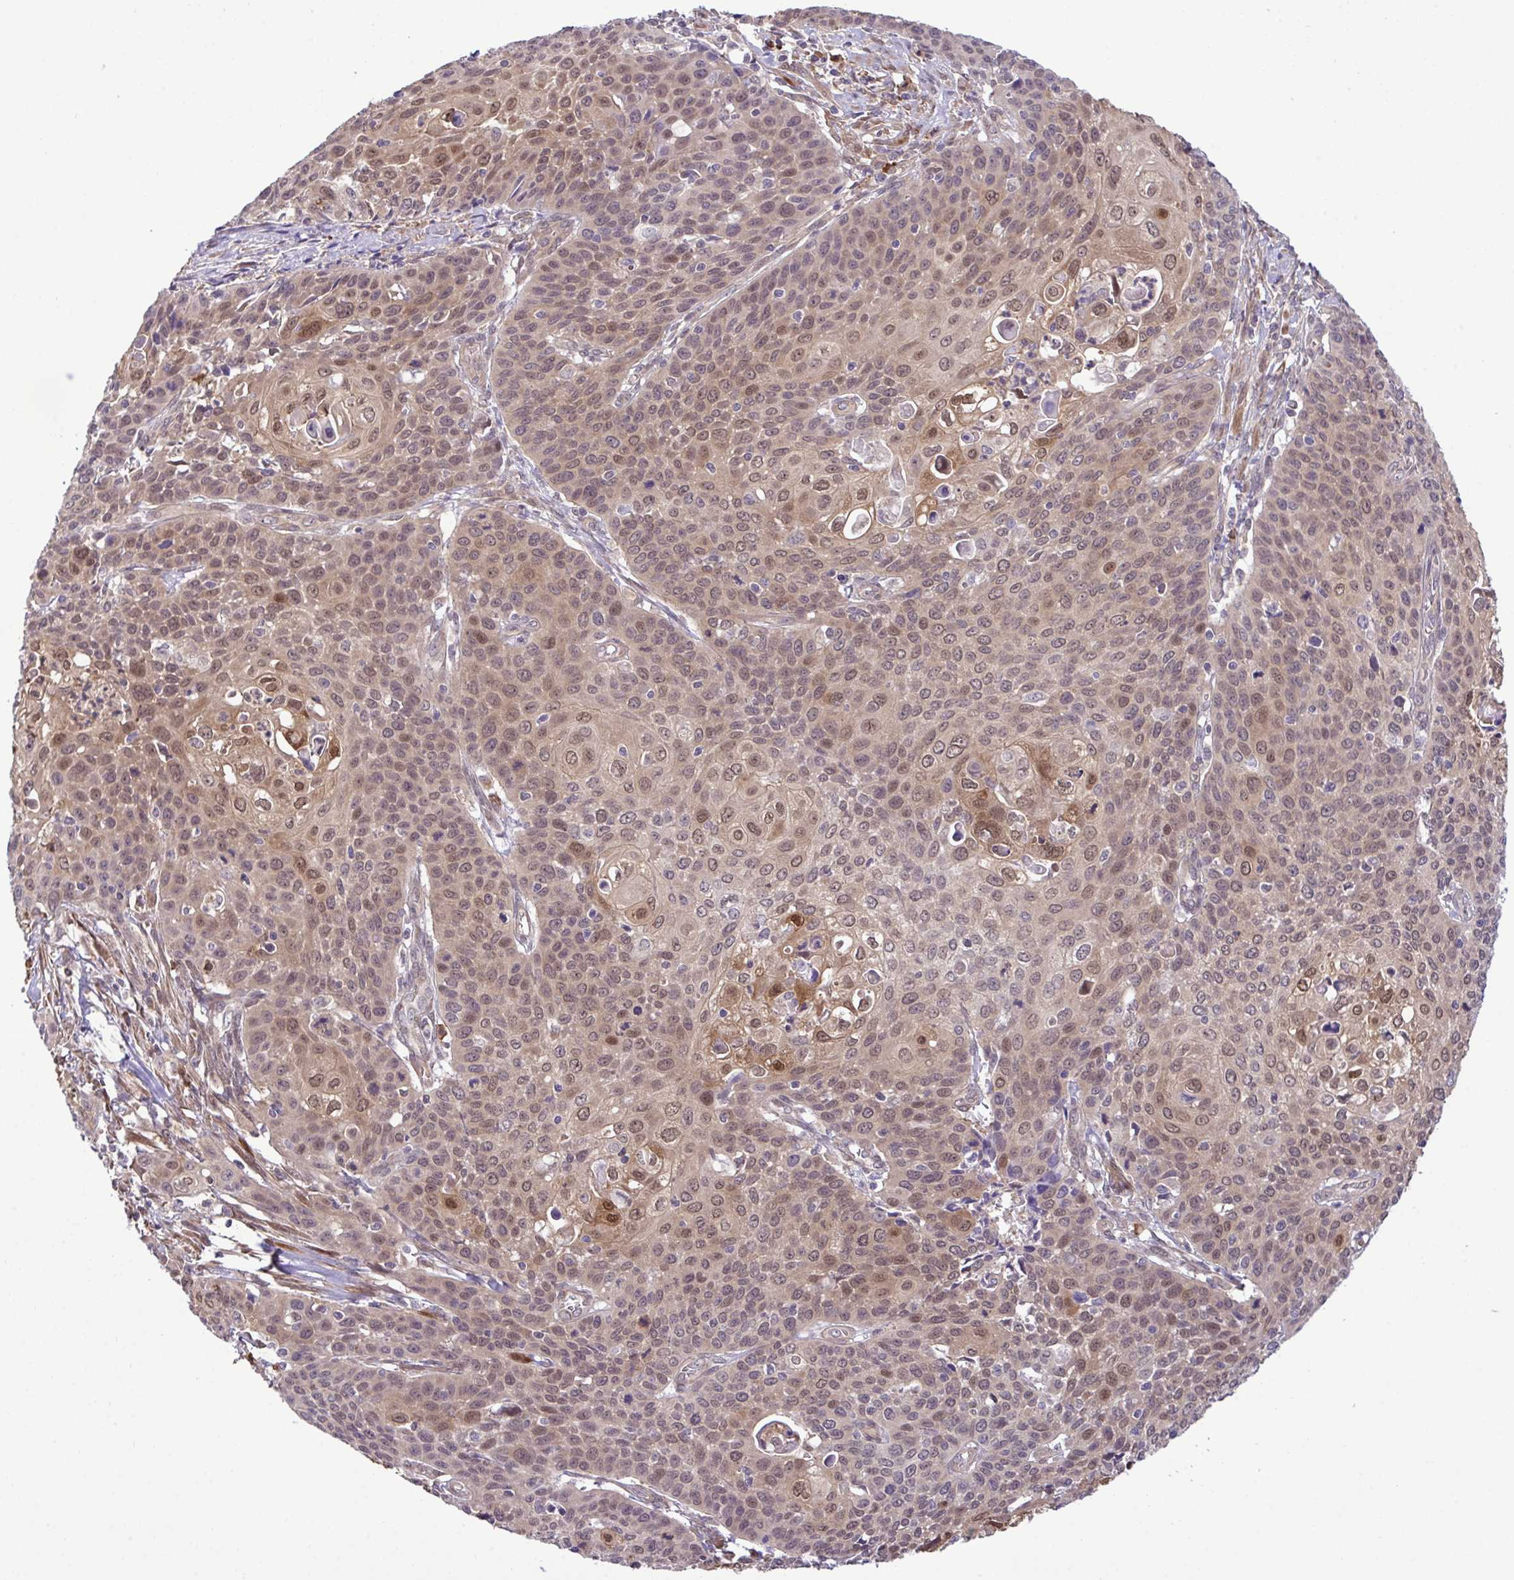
{"staining": {"intensity": "moderate", "quantity": "25%-75%", "location": "cytoplasmic/membranous,nuclear"}, "tissue": "cervical cancer", "cell_type": "Tumor cells", "image_type": "cancer", "snomed": [{"axis": "morphology", "description": "Squamous cell carcinoma, NOS"}, {"axis": "topography", "description": "Cervix"}], "caption": "Moderate cytoplasmic/membranous and nuclear expression for a protein is seen in approximately 25%-75% of tumor cells of cervical cancer using IHC.", "gene": "CMPK1", "patient": {"sex": "female", "age": 65}}